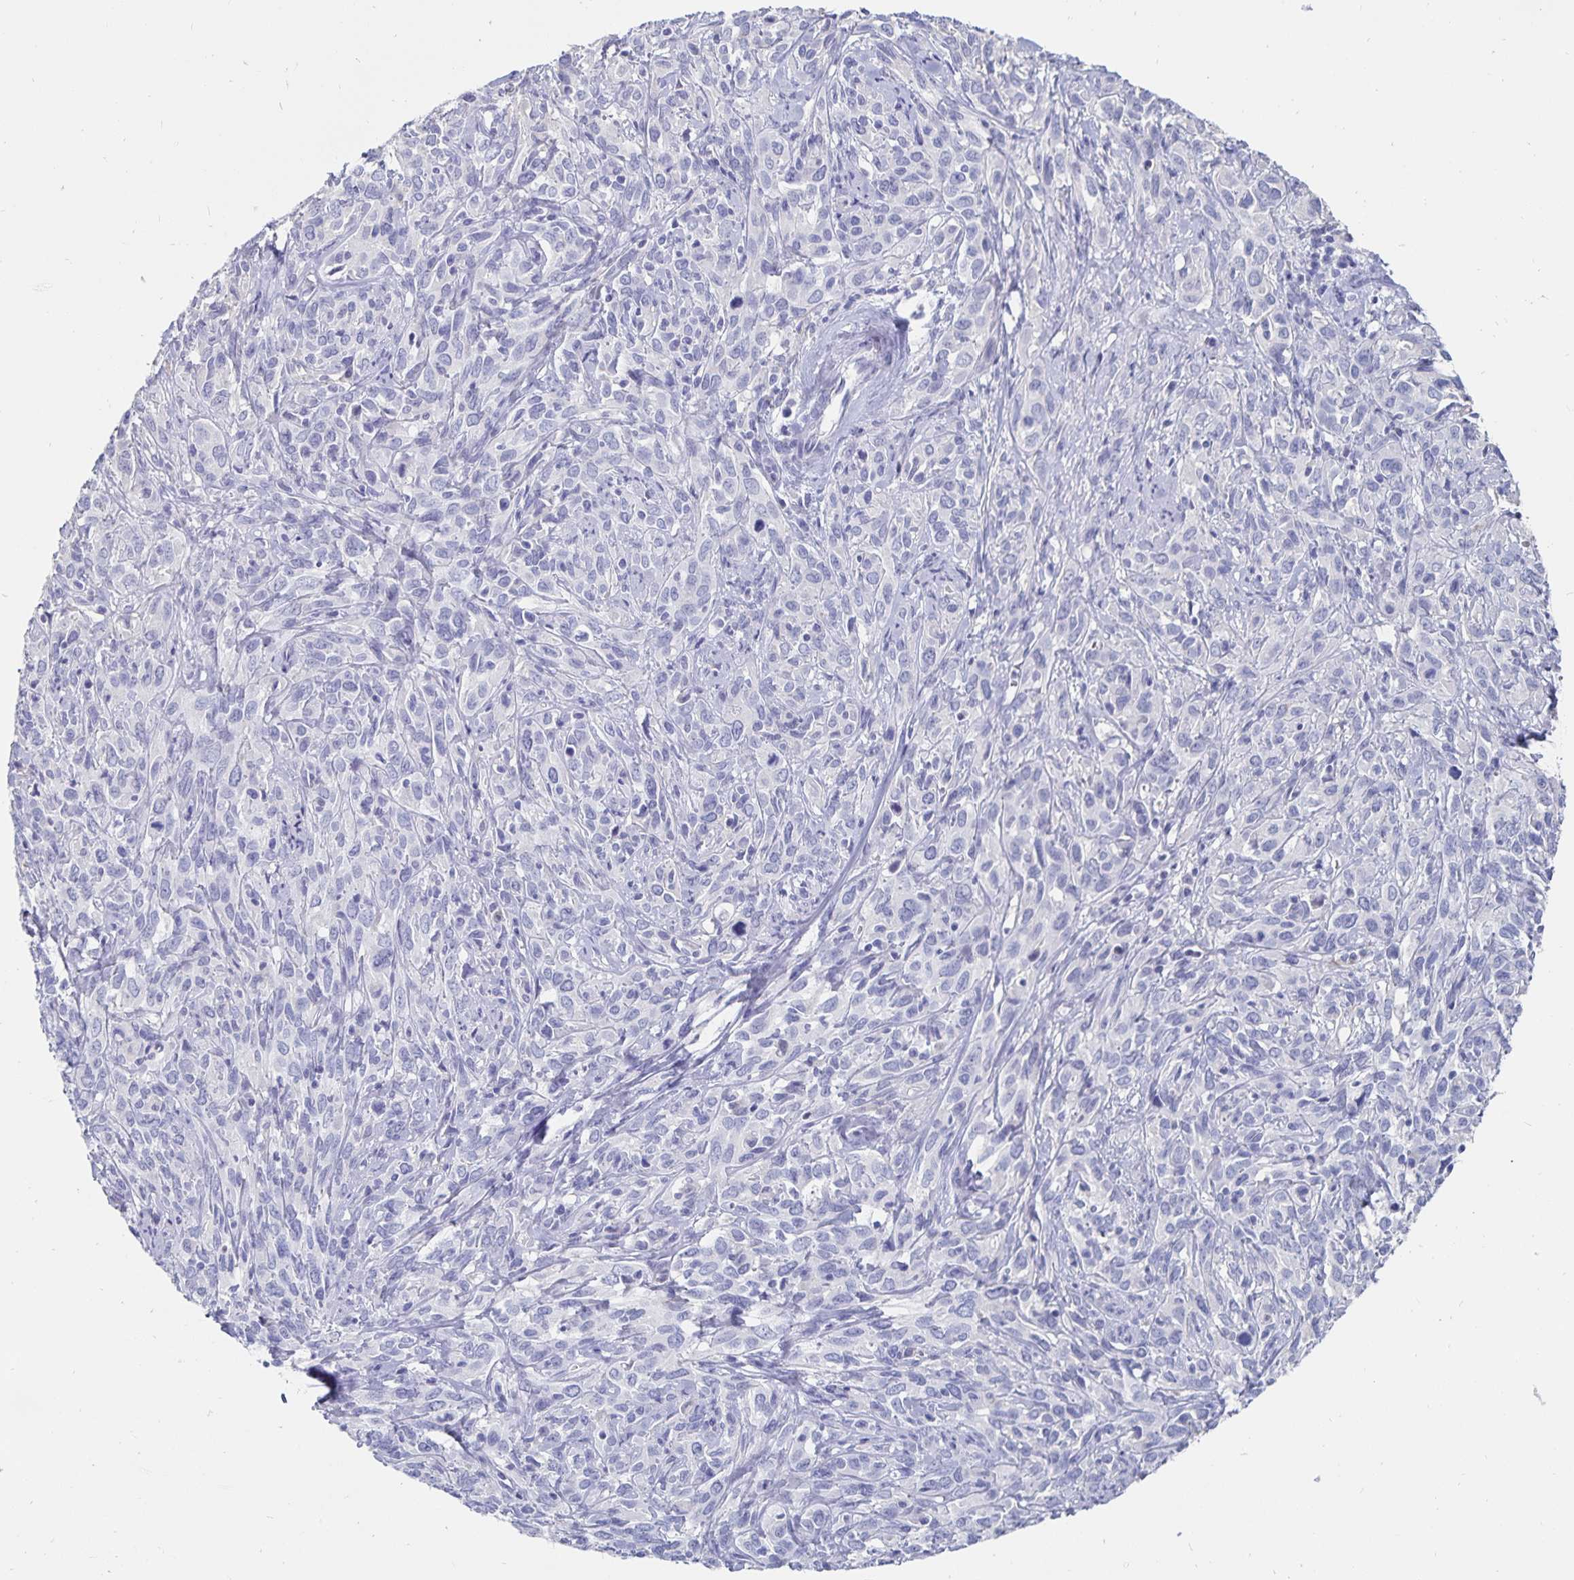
{"staining": {"intensity": "negative", "quantity": "none", "location": "none"}, "tissue": "cervical cancer", "cell_type": "Tumor cells", "image_type": "cancer", "snomed": [{"axis": "morphology", "description": "Normal tissue, NOS"}, {"axis": "morphology", "description": "Squamous cell carcinoma, NOS"}, {"axis": "topography", "description": "Cervix"}], "caption": "Tumor cells show no significant protein expression in cervical cancer (squamous cell carcinoma).", "gene": "CFAP69", "patient": {"sex": "female", "age": 51}}